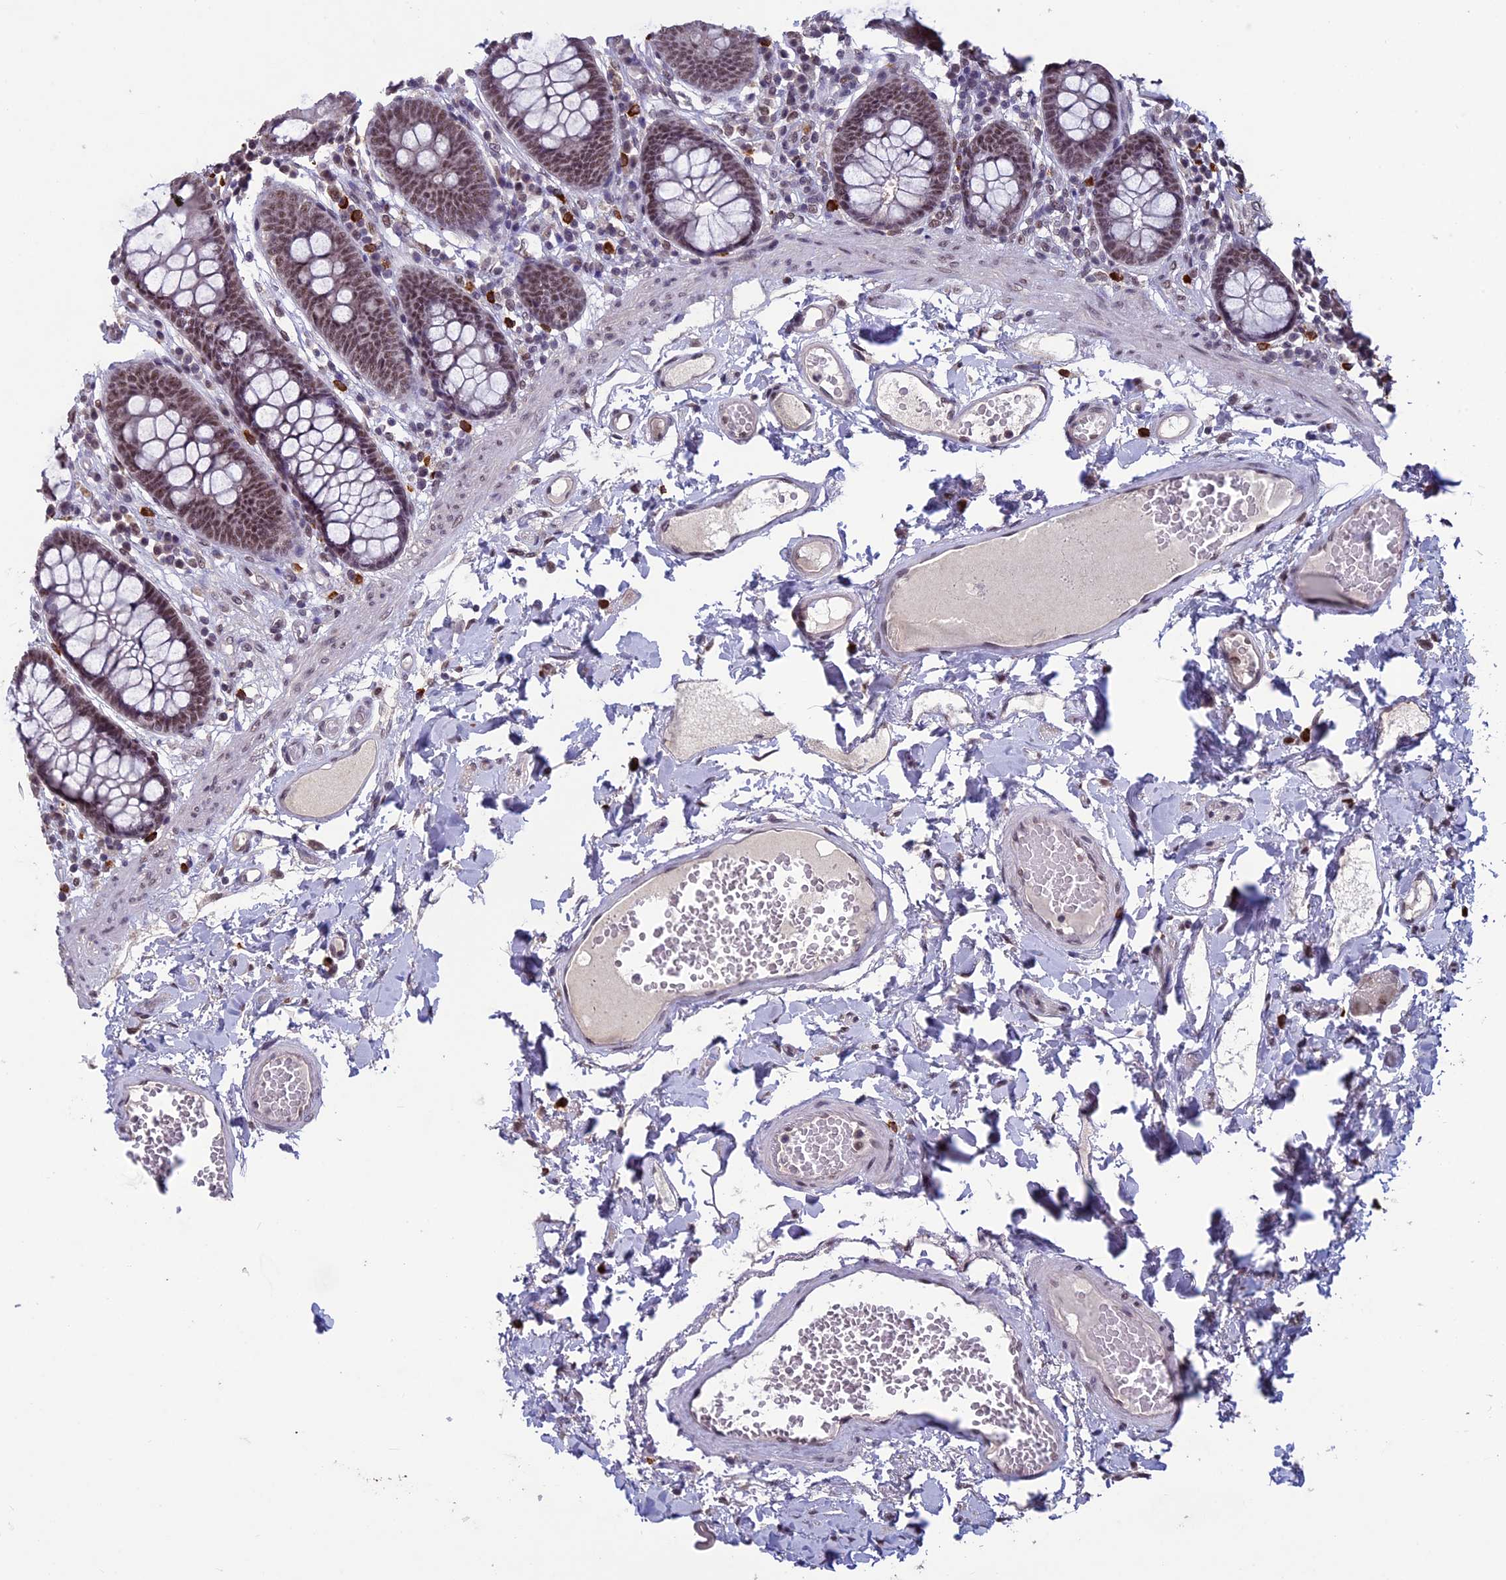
{"staining": {"intensity": "moderate", "quantity": ">75%", "location": "nuclear"}, "tissue": "colon", "cell_type": "Endothelial cells", "image_type": "normal", "snomed": [{"axis": "morphology", "description": "Normal tissue, NOS"}, {"axis": "topography", "description": "Colon"}], "caption": "About >75% of endothelial cells in normal colon reveal moderate nuclear protein staining as visualized by brown immunohistochemical staining.", "gene": "RNF40", "patient": {"sex": "male", "age": 84}}